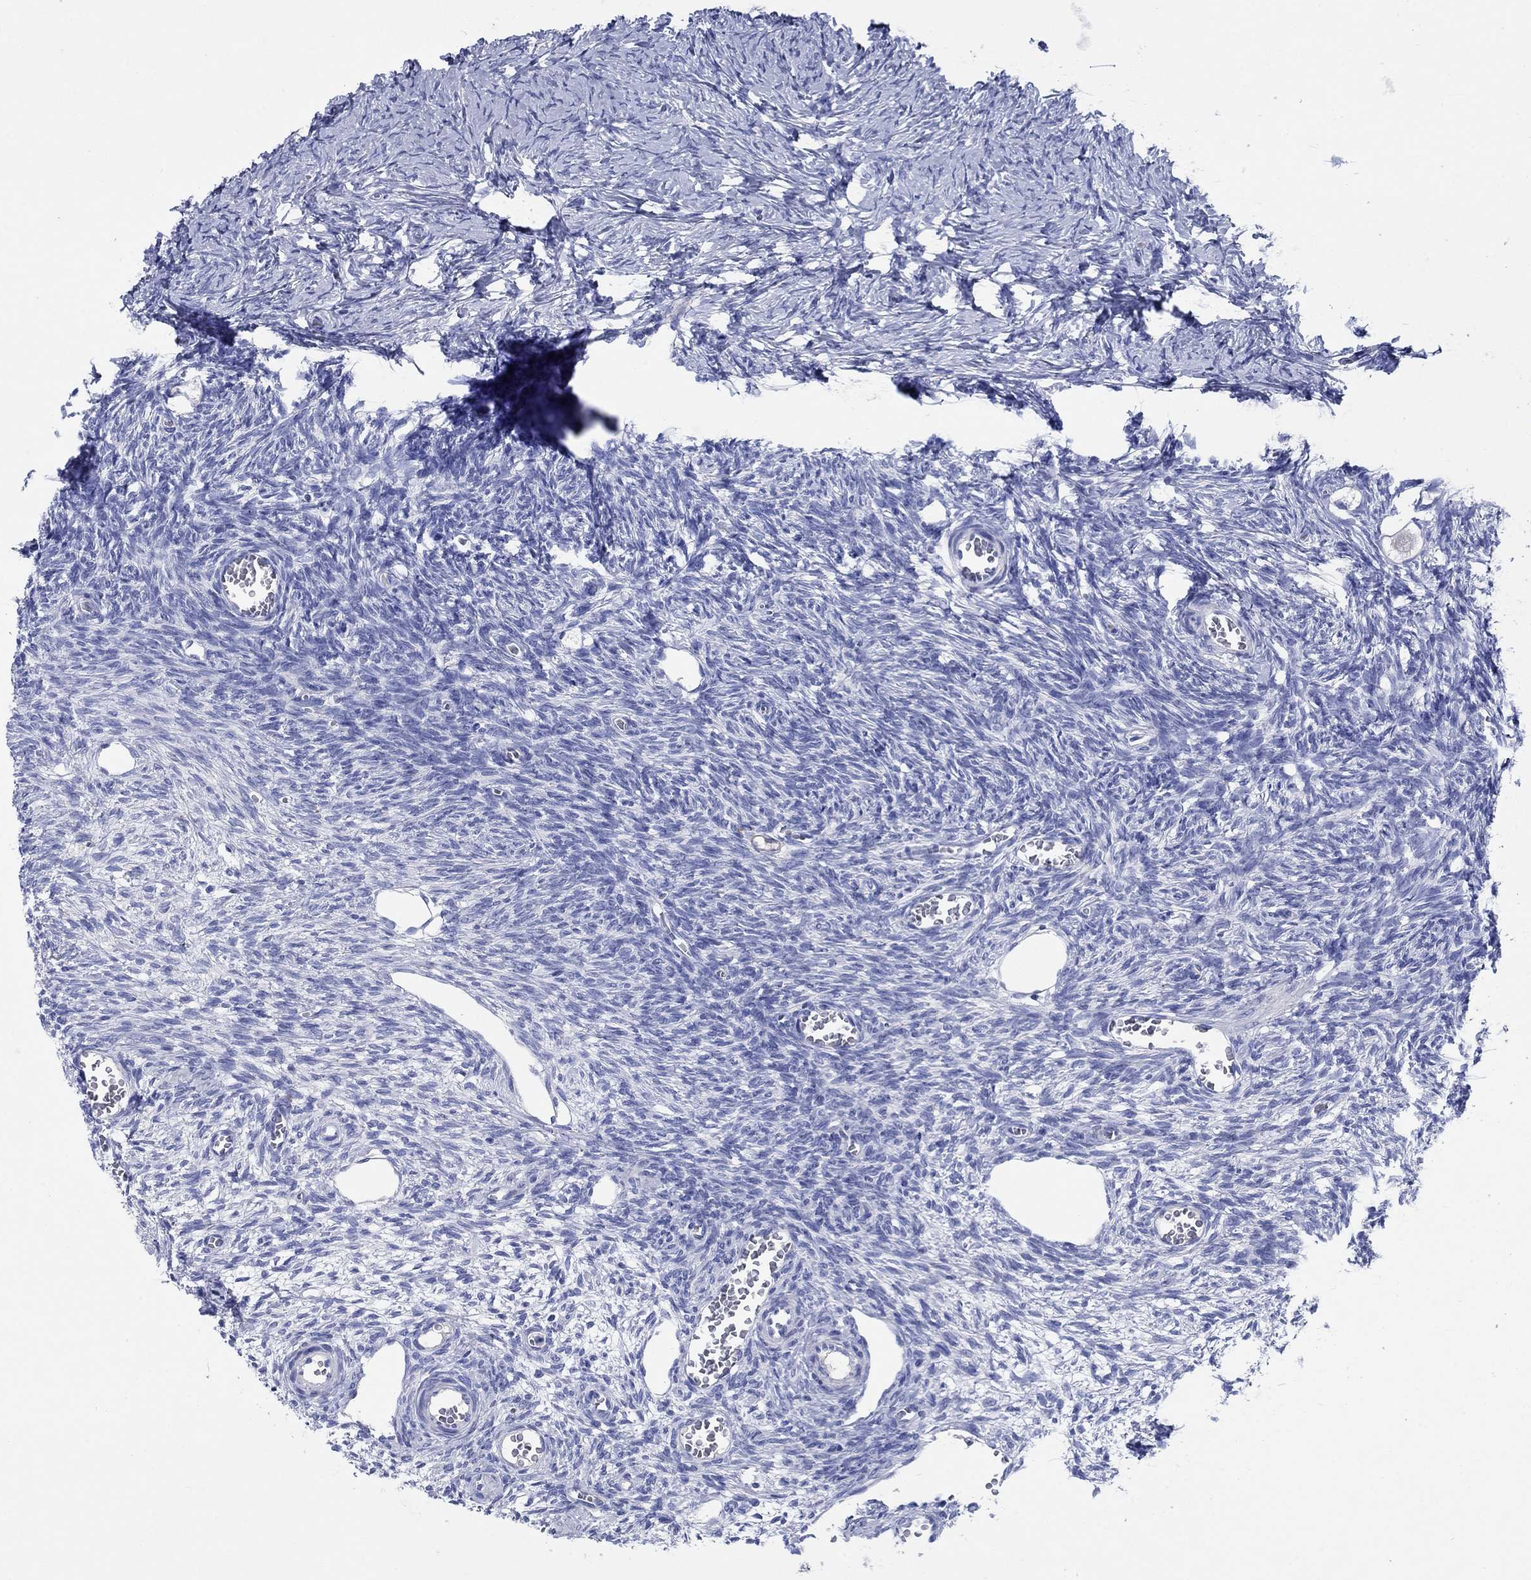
{"staining": {"intensity": "negative", "quantity": "none", "location": "none"}, "tissue": "ovary", "cell_type": "Follicle cells", "image_type": "normal", "snomed": [{"axis": "morphology", "description": "Normal tissue, NOS"}, {"axis": "topography", "description": "Ovary"}], "caption": "Immunohistochemistry of normal human ovary demonstrates no positivity in follicle cells.", "gene": "ENSG00000251537", "patient": {"sex": "female", "age": 27}}